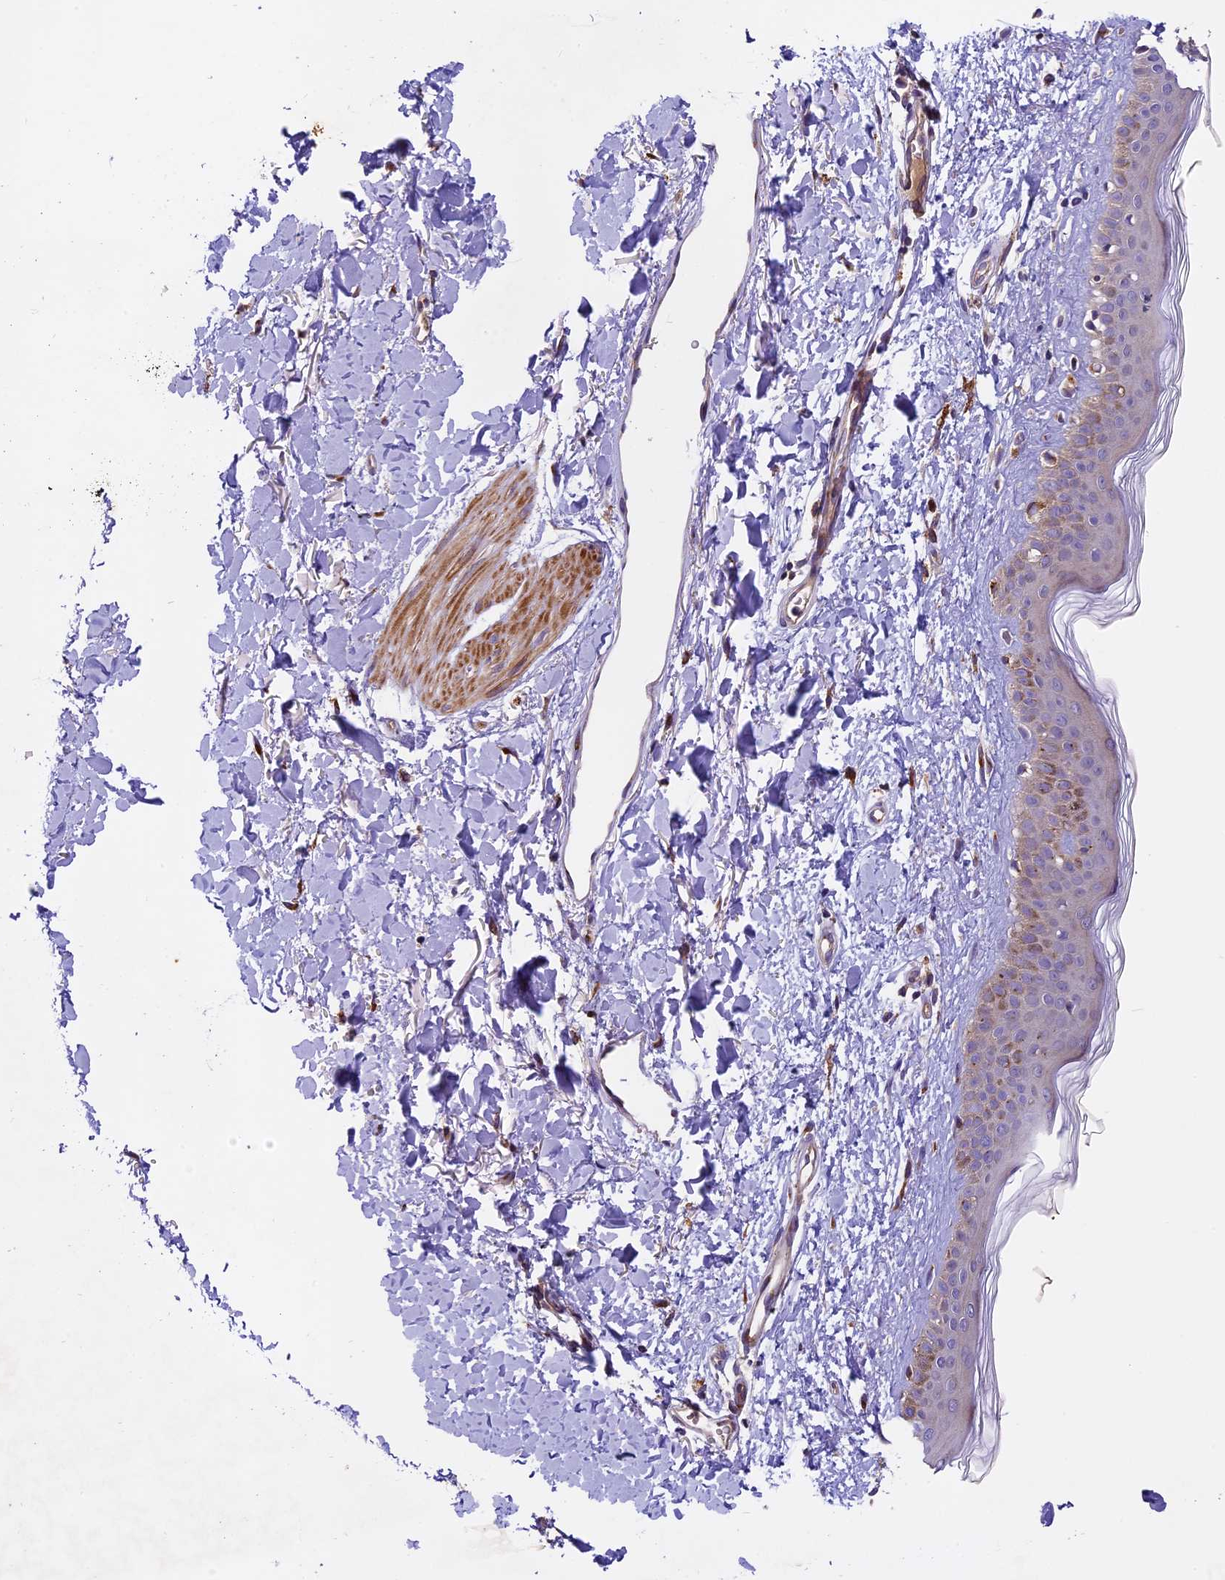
{"staining": {"intensity": "moderate", "quantity": ">75%", "location": "cytoplasmic/membranous"}, "tissue": "skin", "cell_type": "Fibroblasts", "image_type": "normal", "snomed": [{"axis": "morphology", "description": "Normal tissue, NOS"}, {"axis": "topography", "description": "Skin"}], "caption": "Immunohistochemistry (IHC) (DAB) staining of benign skin demonstrates moderate cytoplasmic/membranous protein staining in approximately >75% of fibroblasts. The staining was performed using DAB (3,3'-diaminobenzidine) to visualize the protein expression in brown, while the nuclei were stained in blue with hematoxylin (Magnification: 20x).", "gene": "COPE", "patient": {"sex": "female", "age": 58}}